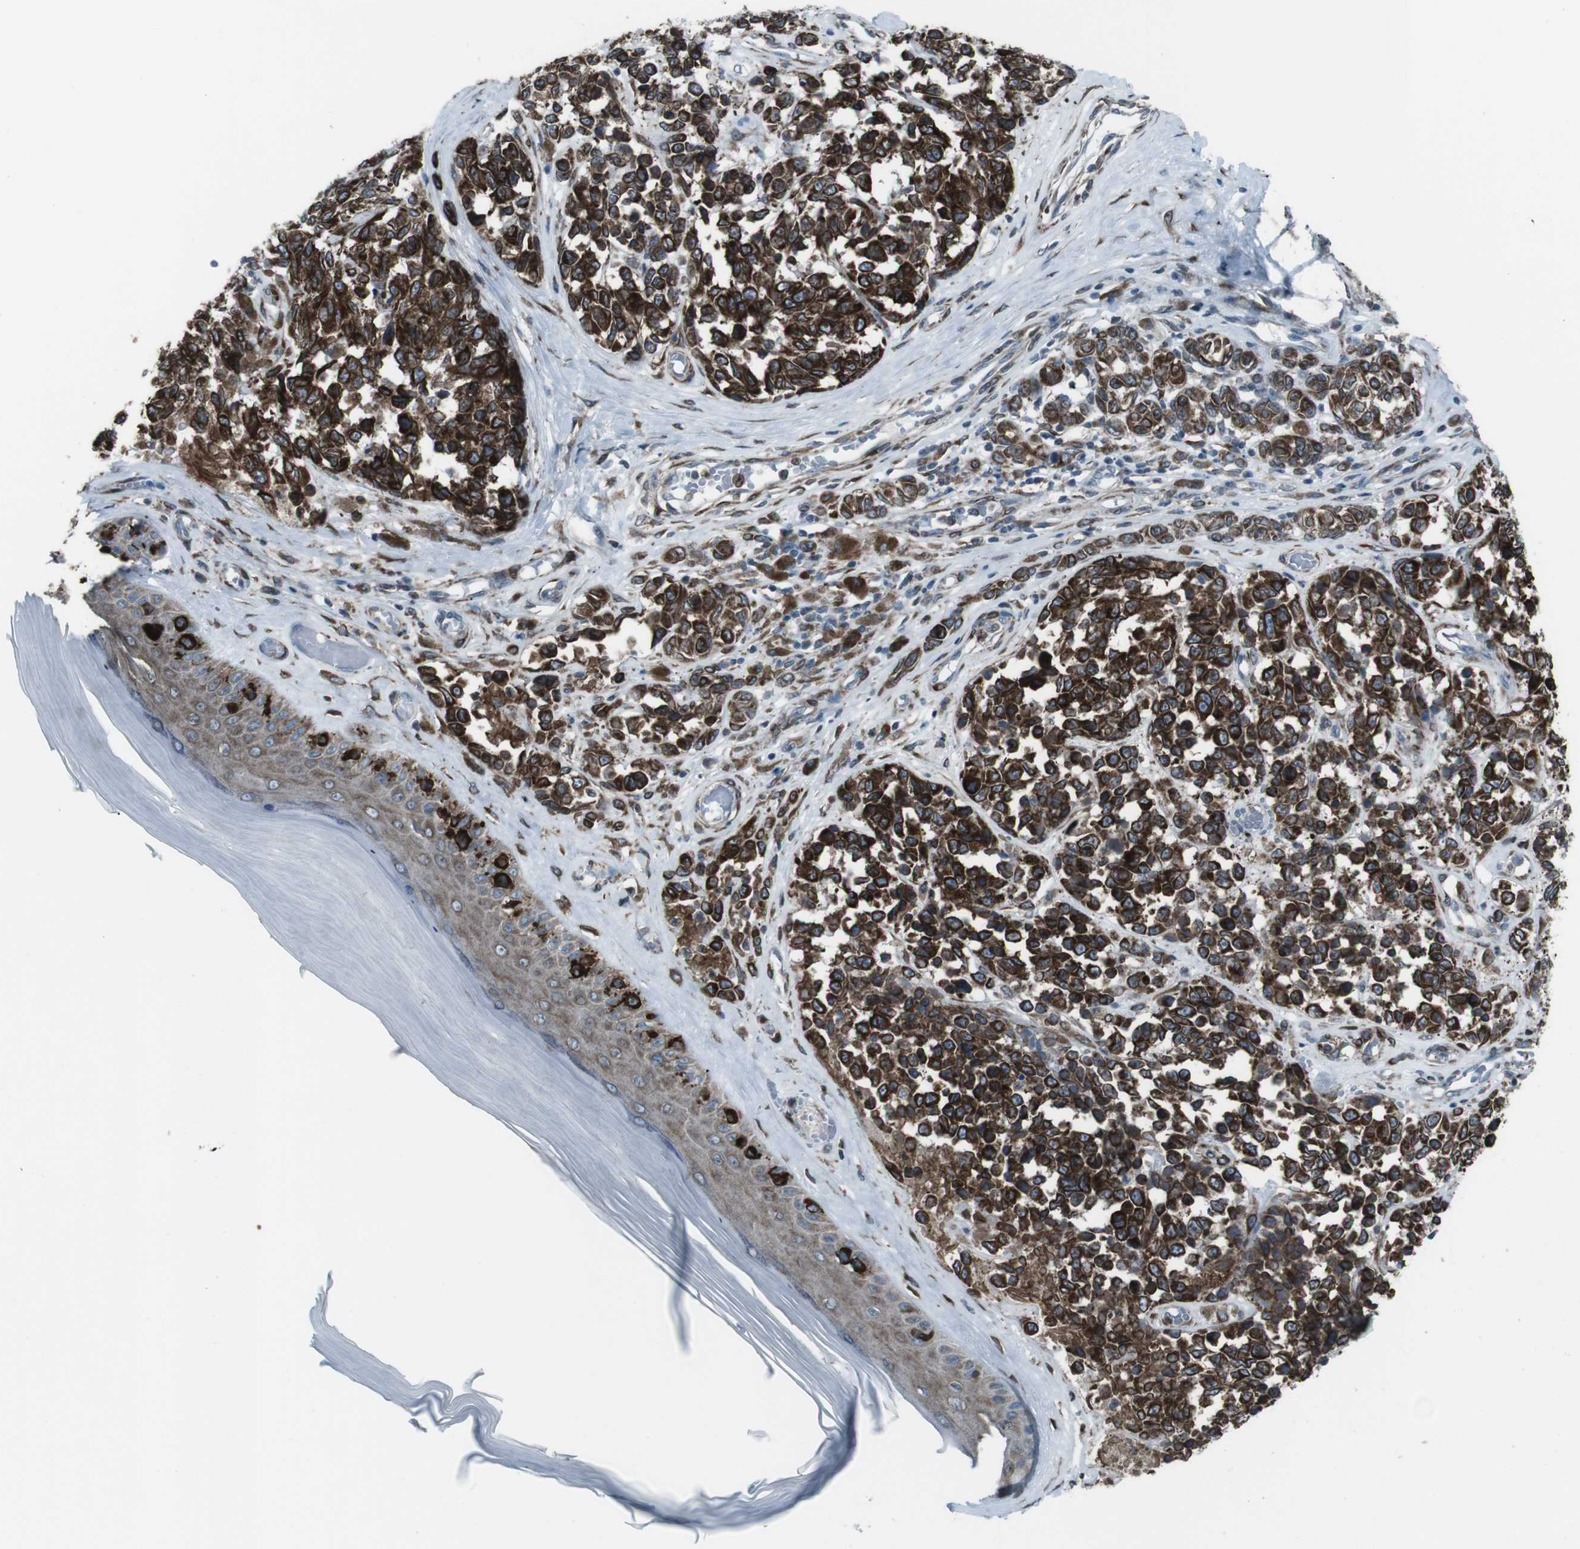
{"staining": {"intensity": "strong", "quantity": ">75%", "location": "cytoplasmic/membranous"}, "tissue": "melanoma", "cell_type": "Tumor cells", "image_type": "cancer", "snomed": [{"axis": "morphology", "description": "Malignant melanoma, NOS"}, {"axis": "topography", "description": "Skin"}], "caption": "A high-resolution image shows immunohistochemistry (IHC) staining of melanoma, which shows strong cytoplasmic/membranous positivity in about >75% of tumor cells.", "gene": "LNPK", "patient": {"sex": "female", "age": 64}}